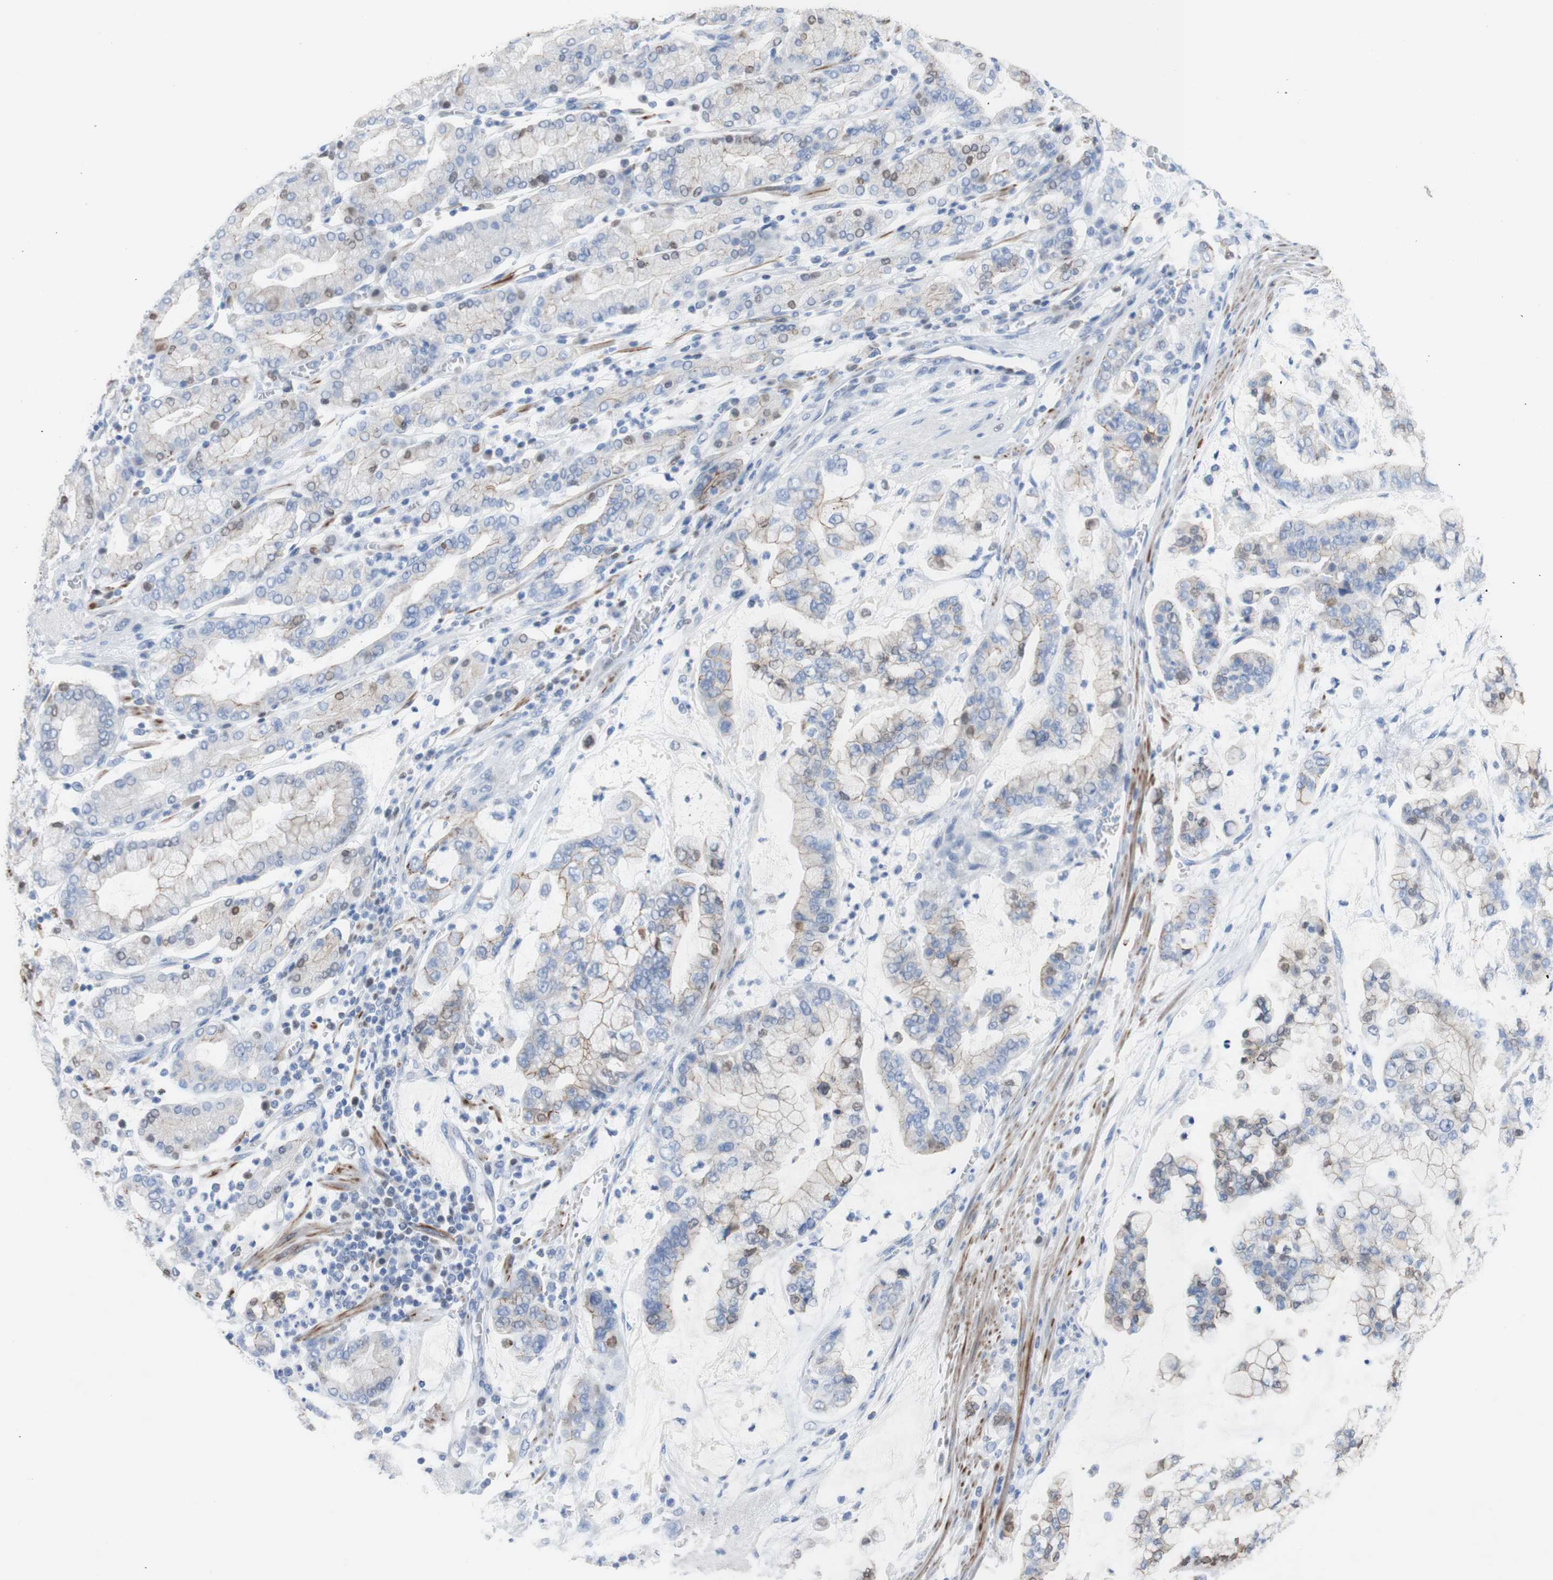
{"staining": {"intensity": "weak", "quantity": "<25%", "location": "cytoplasmic/membranous"}, "tissue": "stomach cancer", "cell_type": "Tumor cells", "image_type": "cancer", "snomed": [{"axis": "morphology", "description": "Normal tissue, NOS"}, {"axis": "morphology", "description": "Adenocarcinoma, NOS"}, {"axis": "topography", "description": "Stomach, upper"}, {"axis": "topography", "description": "Stomach"}], "caption": "Human stomach cancer (adenocarcinoma) stained for a protein using IHC exhibits no staining in tumor cells.", "gene": "DSC2", "patient": {"sex": "male", "age": 76}}